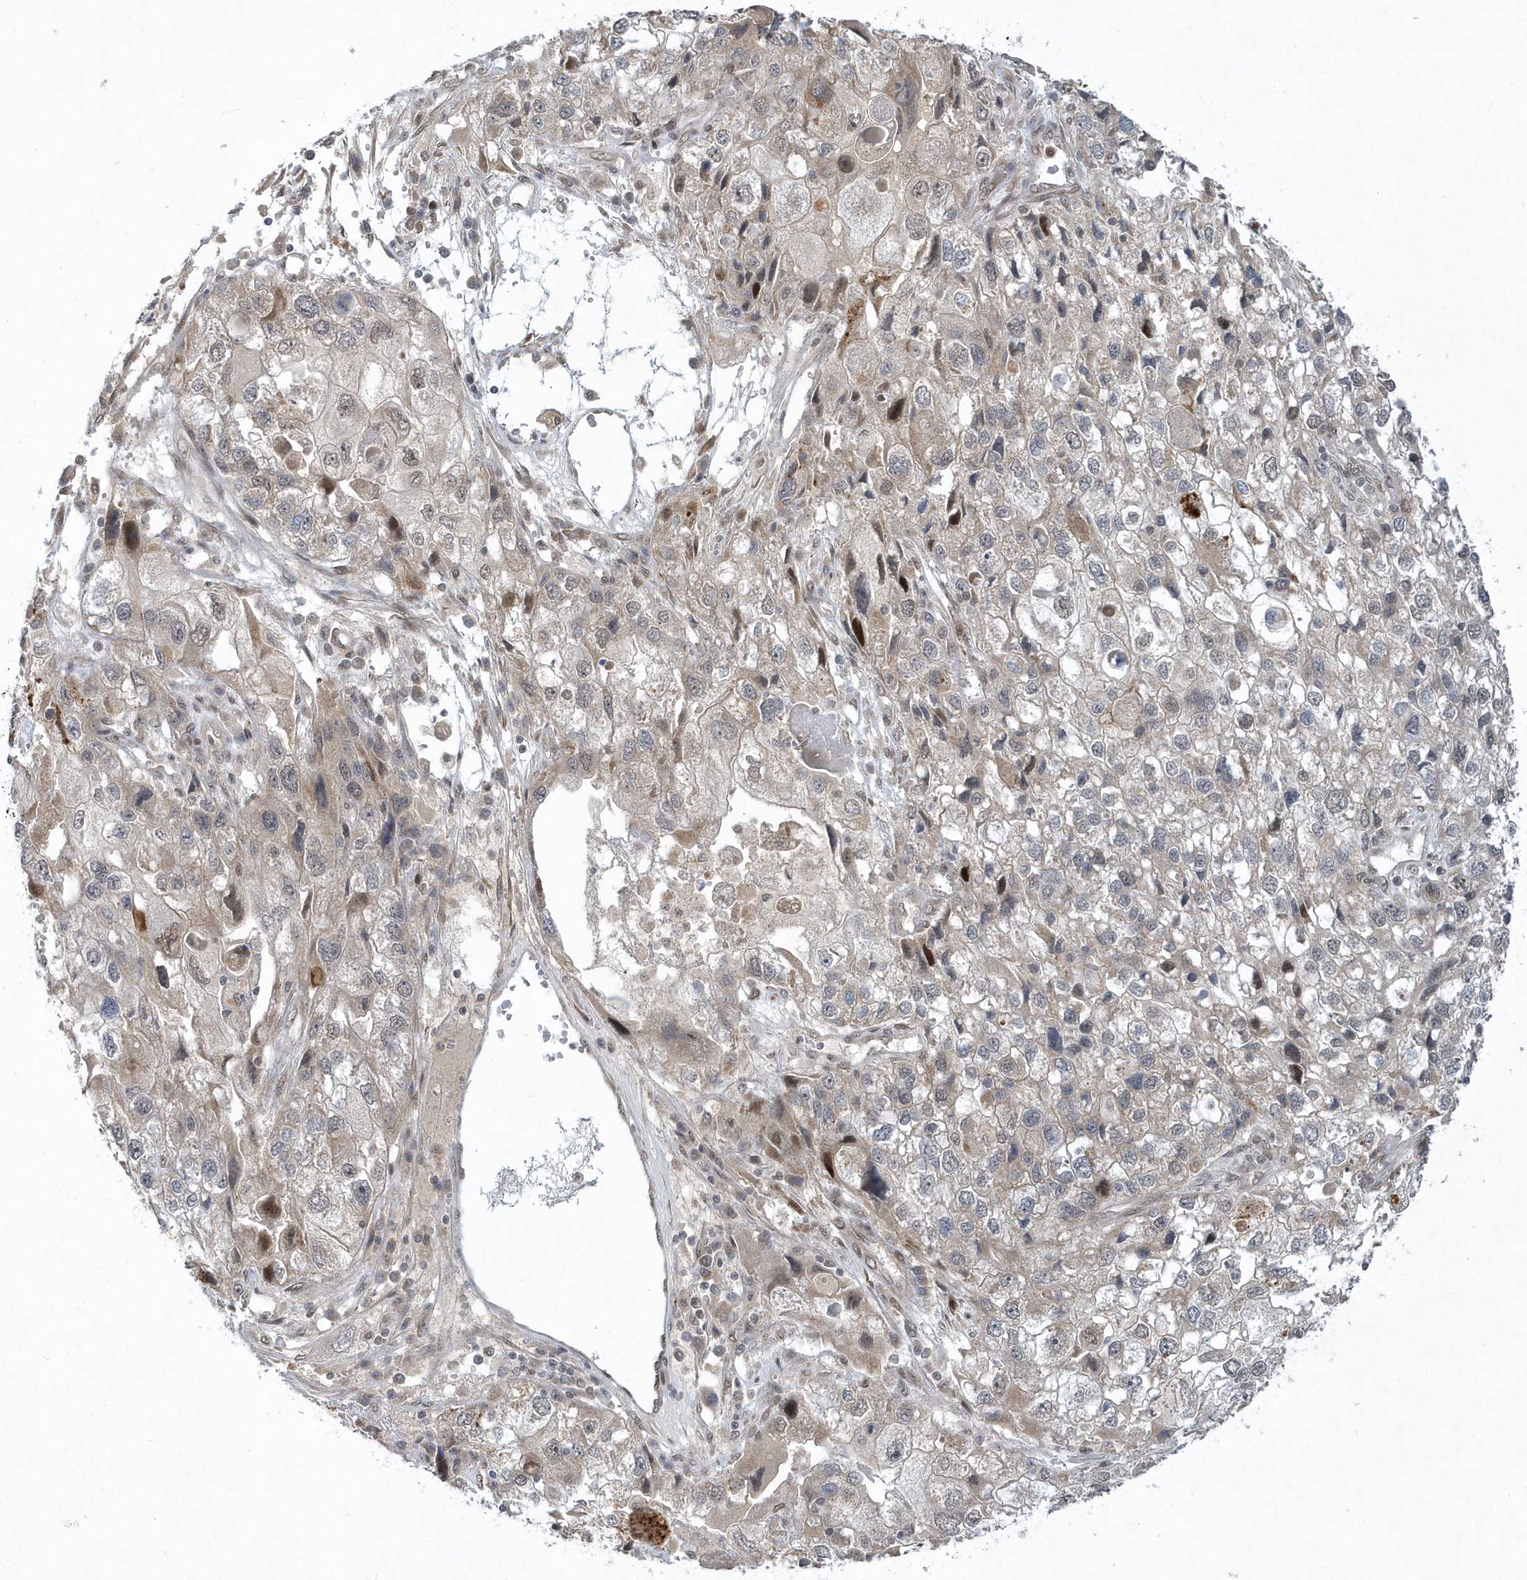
{"staining": {"intensity": "weak", "quantity": "<25%", "location": "cytoplasmic/membranous,nuclear"}, "tissue": "endometrial cancer", "cell_type": "Tumor cells", "image_type": "cancer", "snomed": [{"axis": "morphology", "description": "Adenocarcinoma, NOS"}, {"axis": "topography", "description": "Endometrium"}], "caption": "DAB immunohistochemical staining of endometrial adenocarcinoma reveals no significant staining in tumor cells.", "gene": "MXI1", "patient": {"sex": "female", "age": 49}}